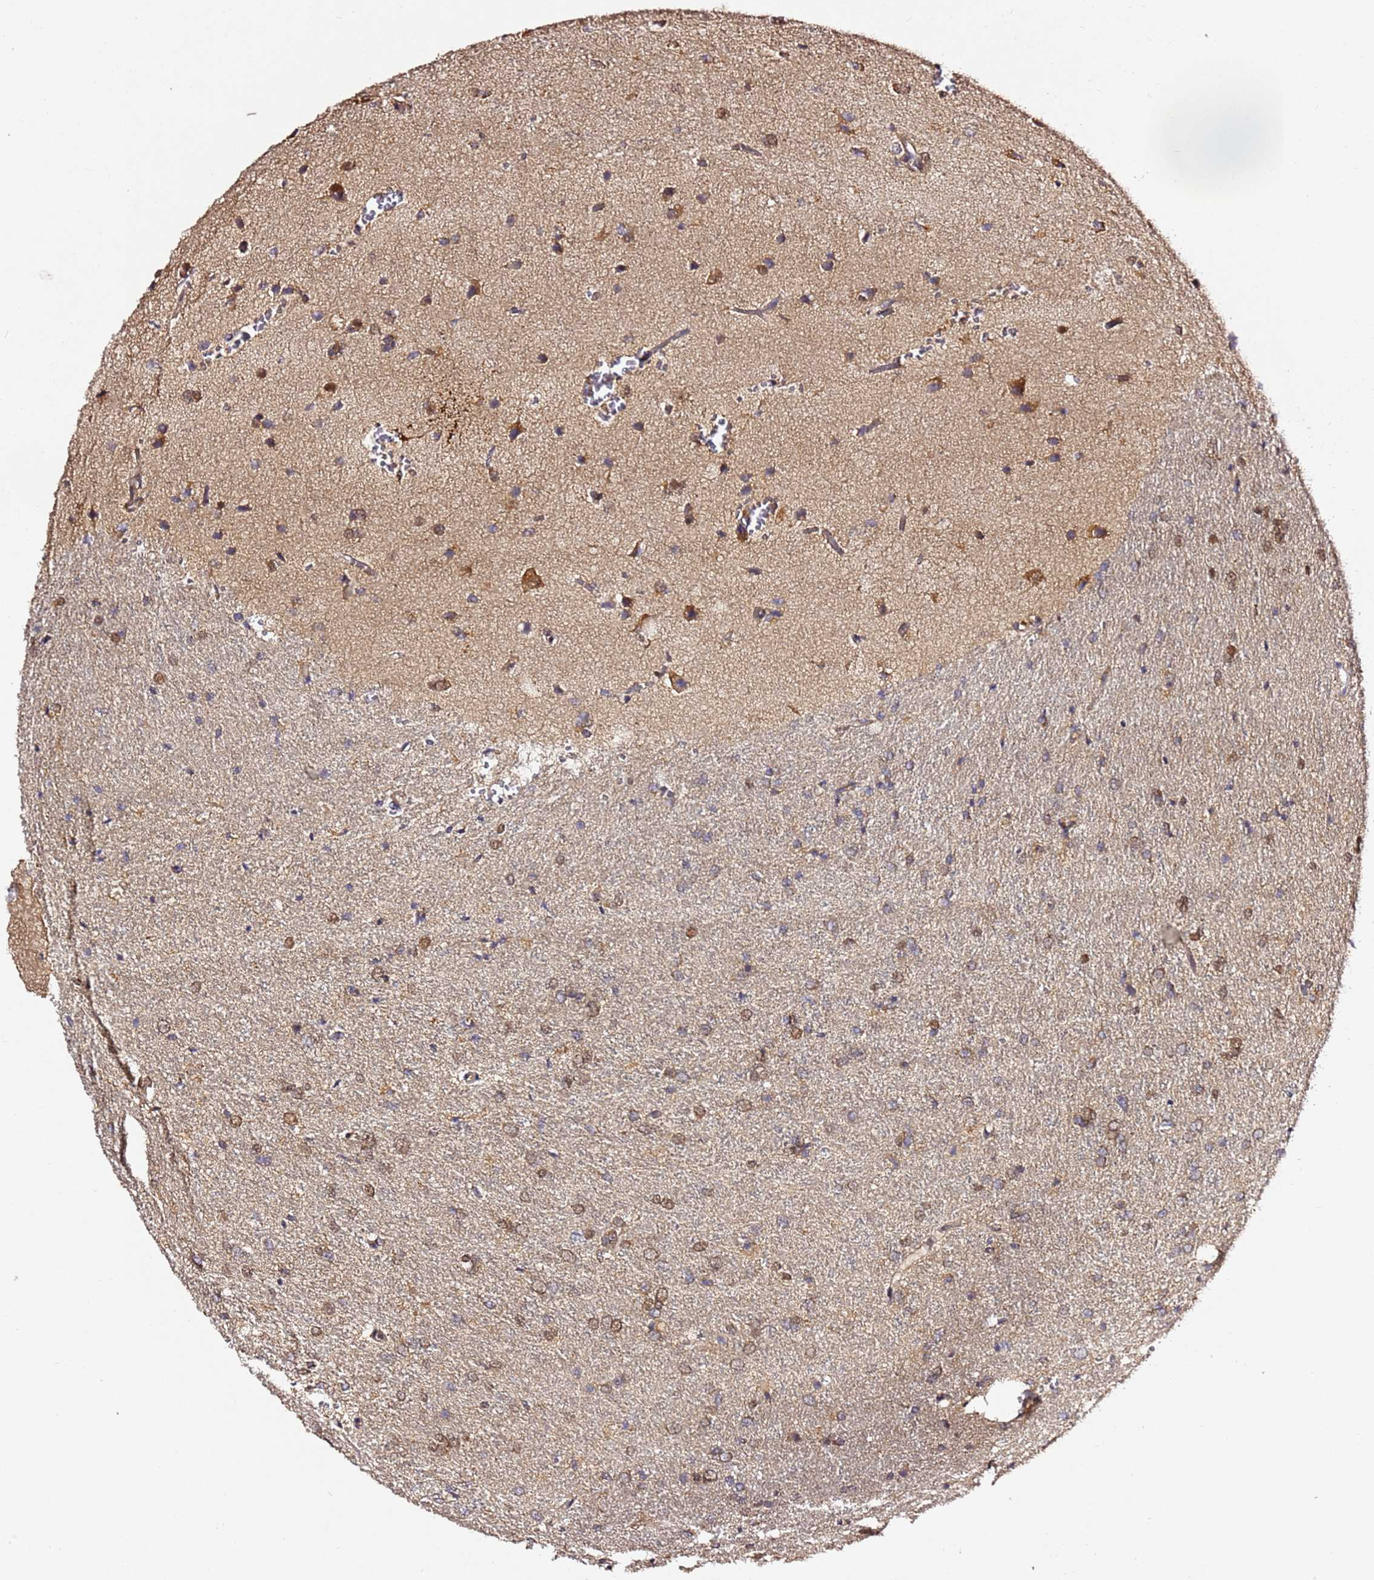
{"staining": {"intensity": "moderate", "quantity": ">75%", "location": "cytoplasmic/membranous"}, "tissue": "glioma", "cell_type": "Tumor cells", "image_type": "cancer", "snomed": [{"axis": "morphology", "description": "Glioma, malignant, High grade"}, {"axis": "topography", "description": "Brain"}], "caption": "Glioma stained with DAB (3,3'-diaminobenzidine) immunohistochemistry (IHC) reveals medium levels of moderate cytoplasmic/membranous positivity in approximately >75% of tumor cells.", "gene": "ALG11", "patient": {"sex": "female", "age": 50}}